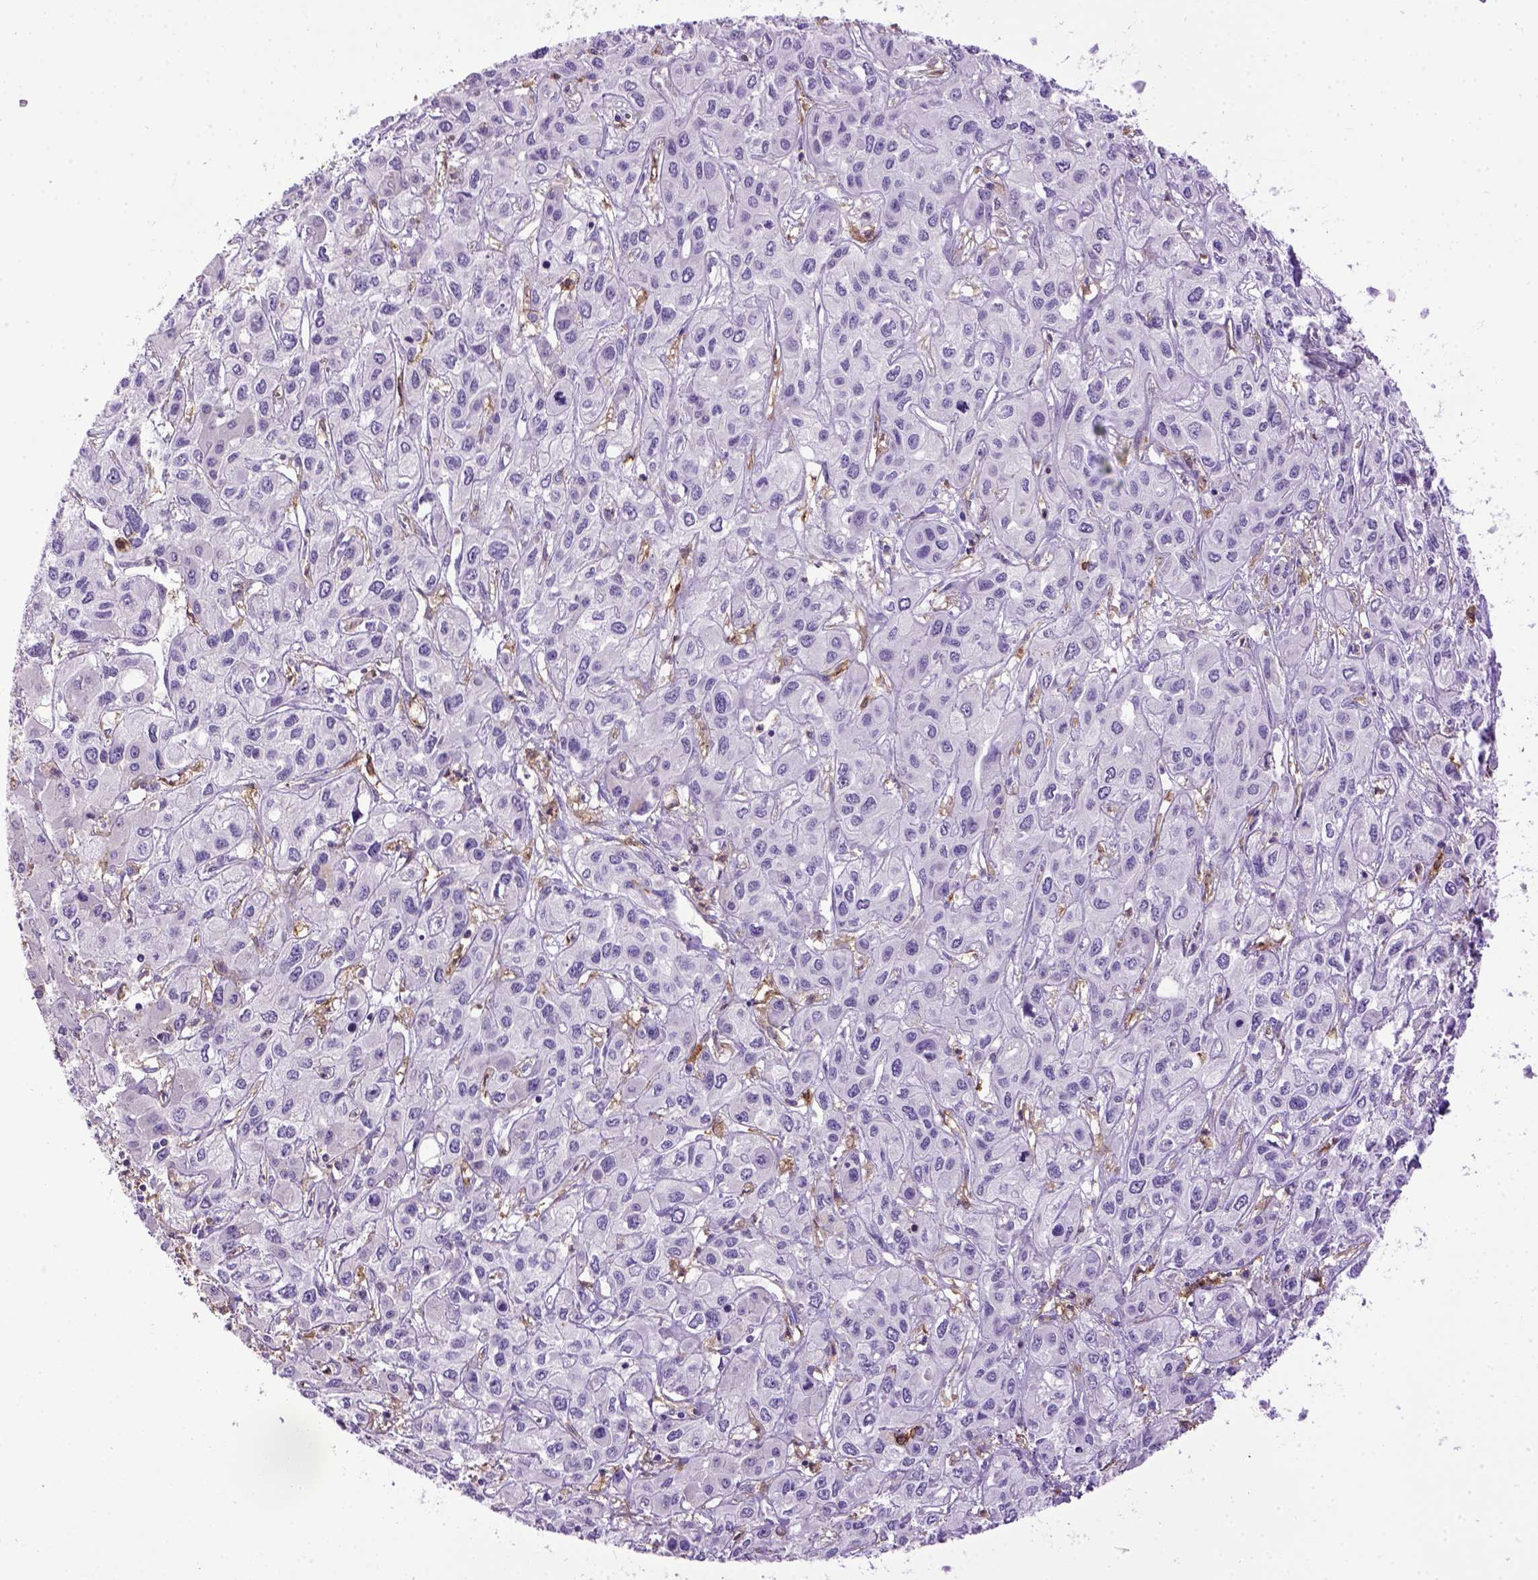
{"staining": {"intensity": "negative", "quantity": "none", "location": "none"}, "tissue": "liver cancer", "cell_type": "Tumor cells", "image_type": "cancer", "snomed": [{"axis": "morphology", "description": "Cholangiocarcinoma"}, {"axis": "topography", "description": "Liver"}], "caption": "Cholangiocarcinoma (liver) stained for a protein using immunohistochemistry demonstrates no staining tumor cells.", "gene": "ITGAX", "patient": {"sex": "female", "age": 66}}